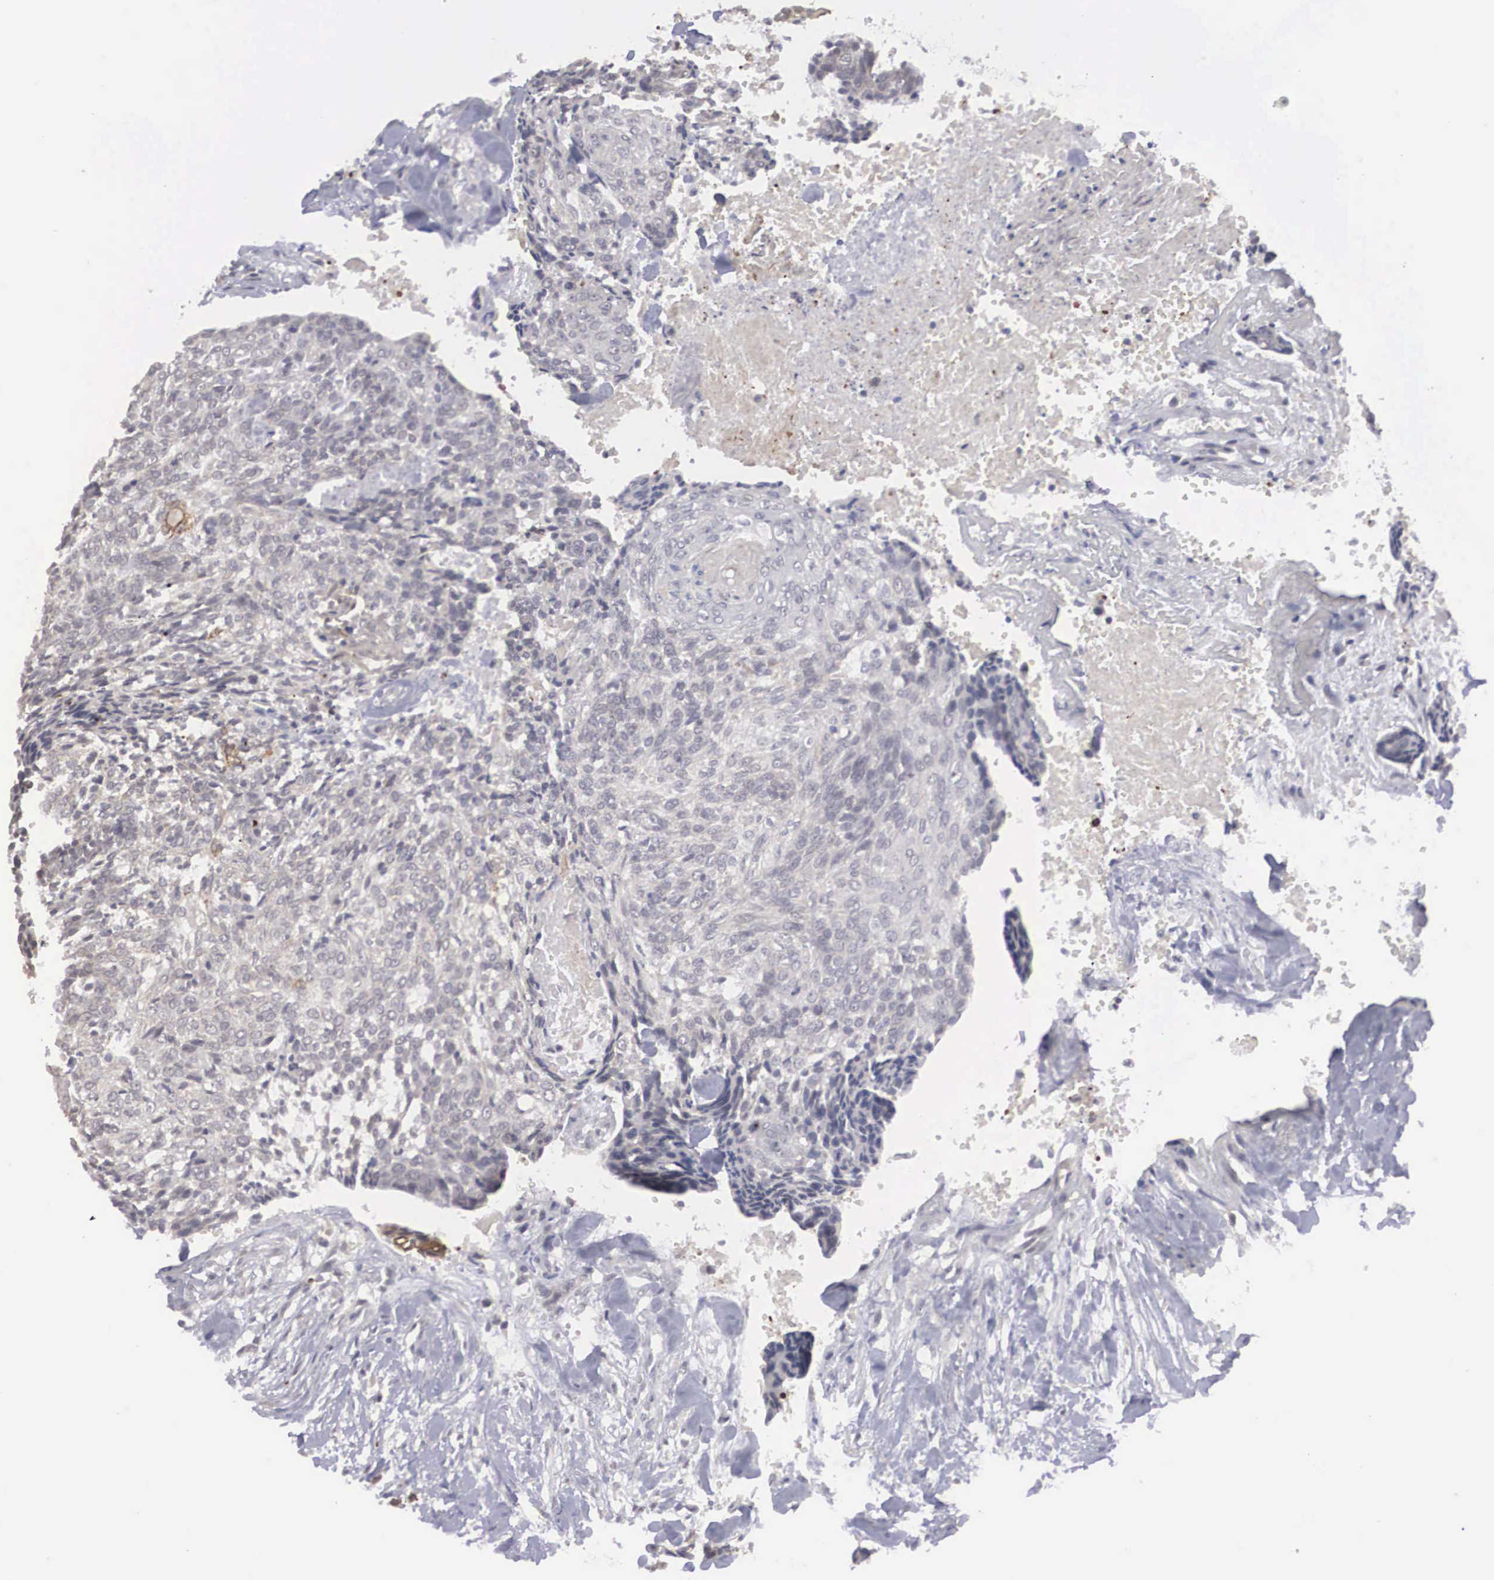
{"staining": {"intensity": "negative", "quantity": "none", "location": "none"}, "tissue": "head and neck cancer", "cell_type": "Tumor cells", "image_type": "cancer", "snomed": [{"axis": "morphology", "description": "Squamous cell carcinoma, NOS"}, {"axis": "topography", "description": "Salivary gland"}, {"axis": "topography", "description": "Head-Neck"}], "caption": "Immunohistochemistry of head and neck cancer (squamous cell carcinoma) exhibits no expression in tumor cells. (DAB IHC visualized using brightfield microscopy, high magnification).", "gene": "WDR89", "patient": {"sex": "male", "age": 70}}